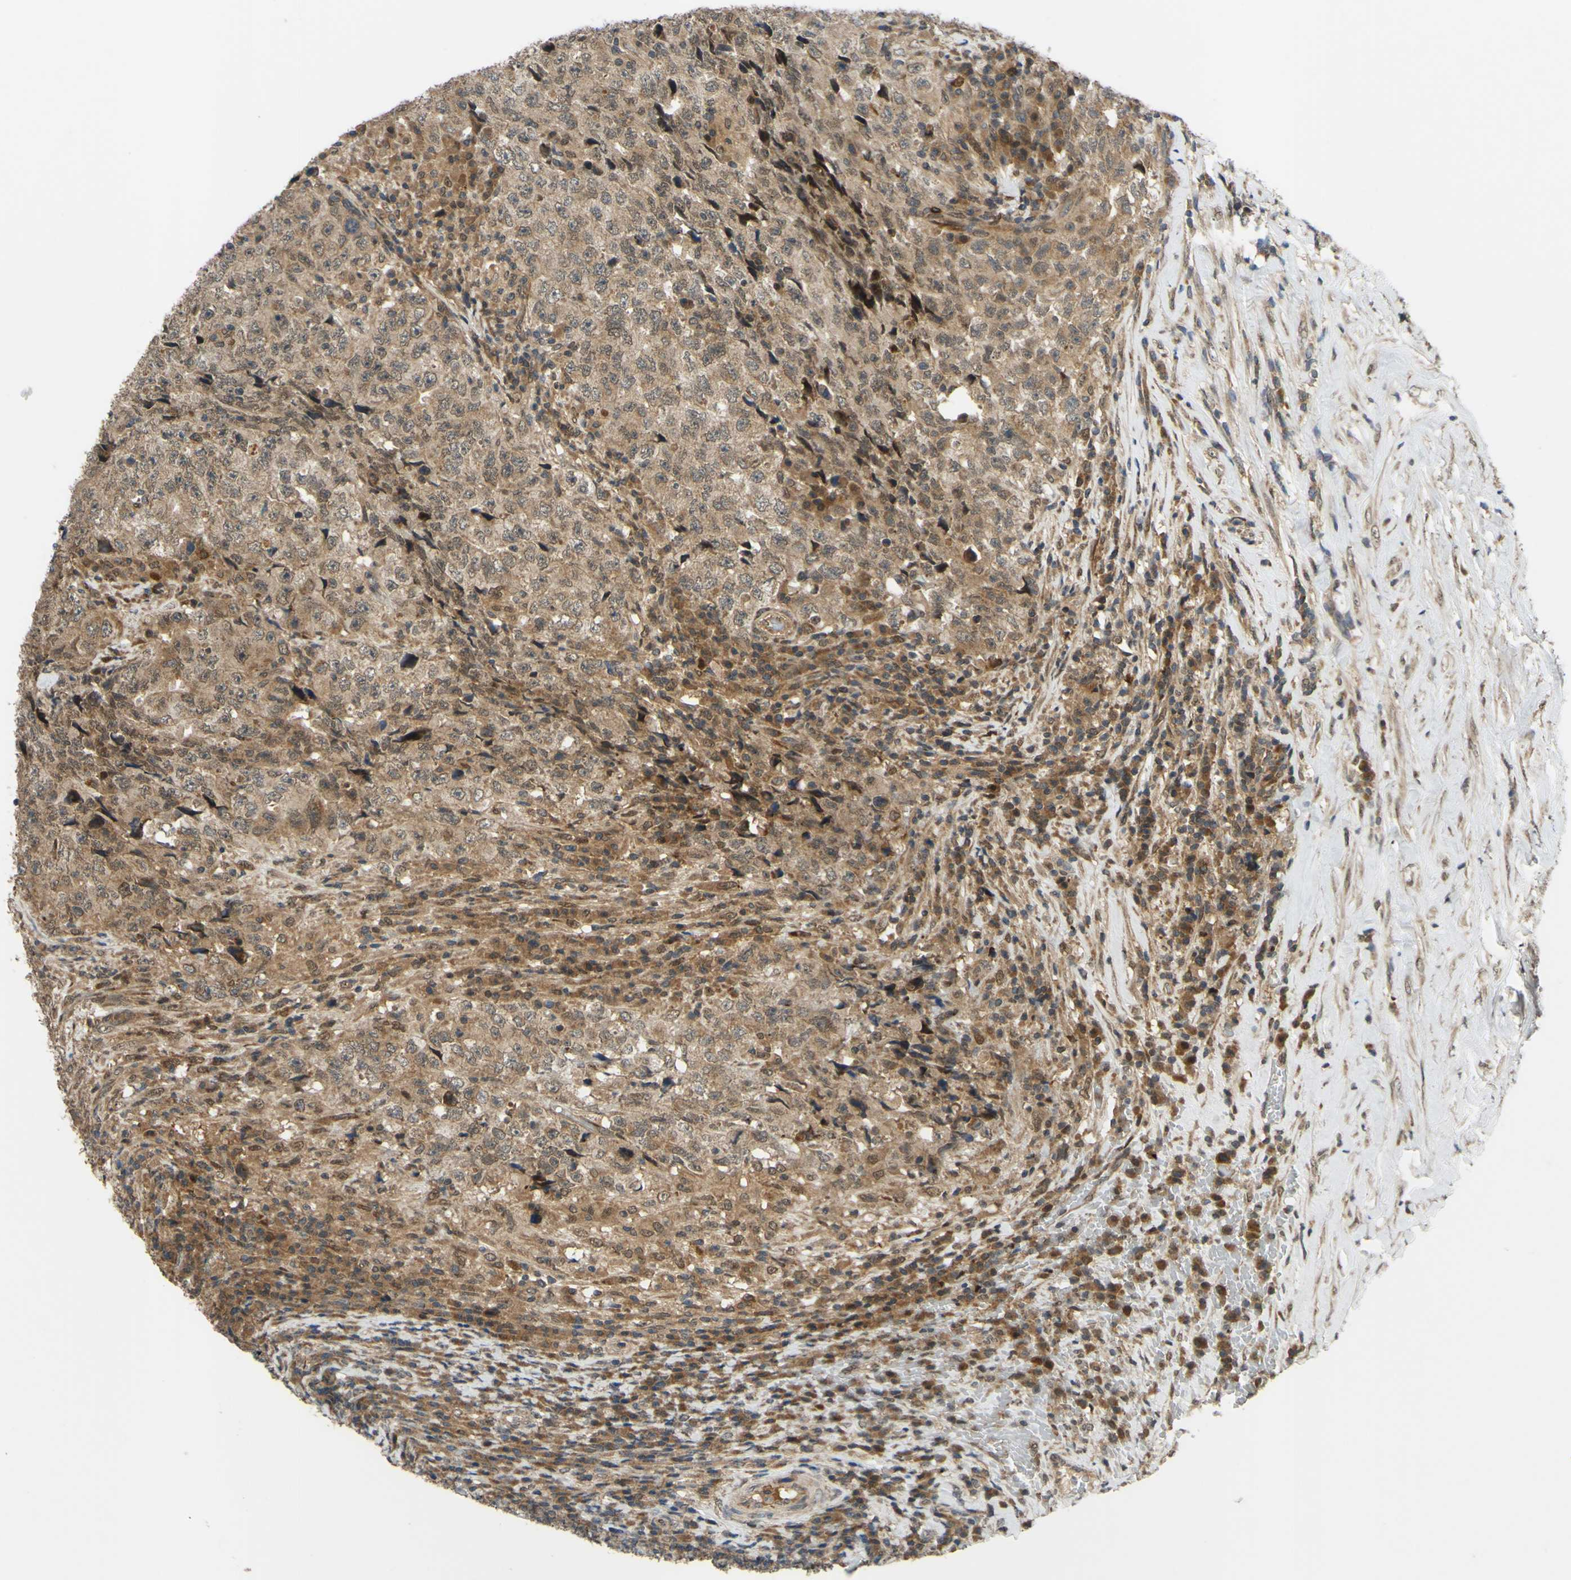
{"staining": {"intensity": "weak", "quantity": ">75%", "location": "cytoplasmic/membranous"}, "tissue": "testis cancer", "cell_type": "Tumor cells", "image_type": "cancer", "snomed": [{"axis": "morphology", "description": "Necrosis, NOS"}, {"axis": "morphology", "description": "Carcinoma, Embryonal, NOS"}, {"axis": "topography", "description": "Testis"}], "caption": "IHC (DAB (3,3'-diaminobenzidine)) staining of human testis cancer (embryonal carcinoma) exhibits weak cytoplasmic/membranous protein staining in approximately >75% of tumor cells.", "gene": "ABCC8", "patient": {"sex": "male", "age": 19}}